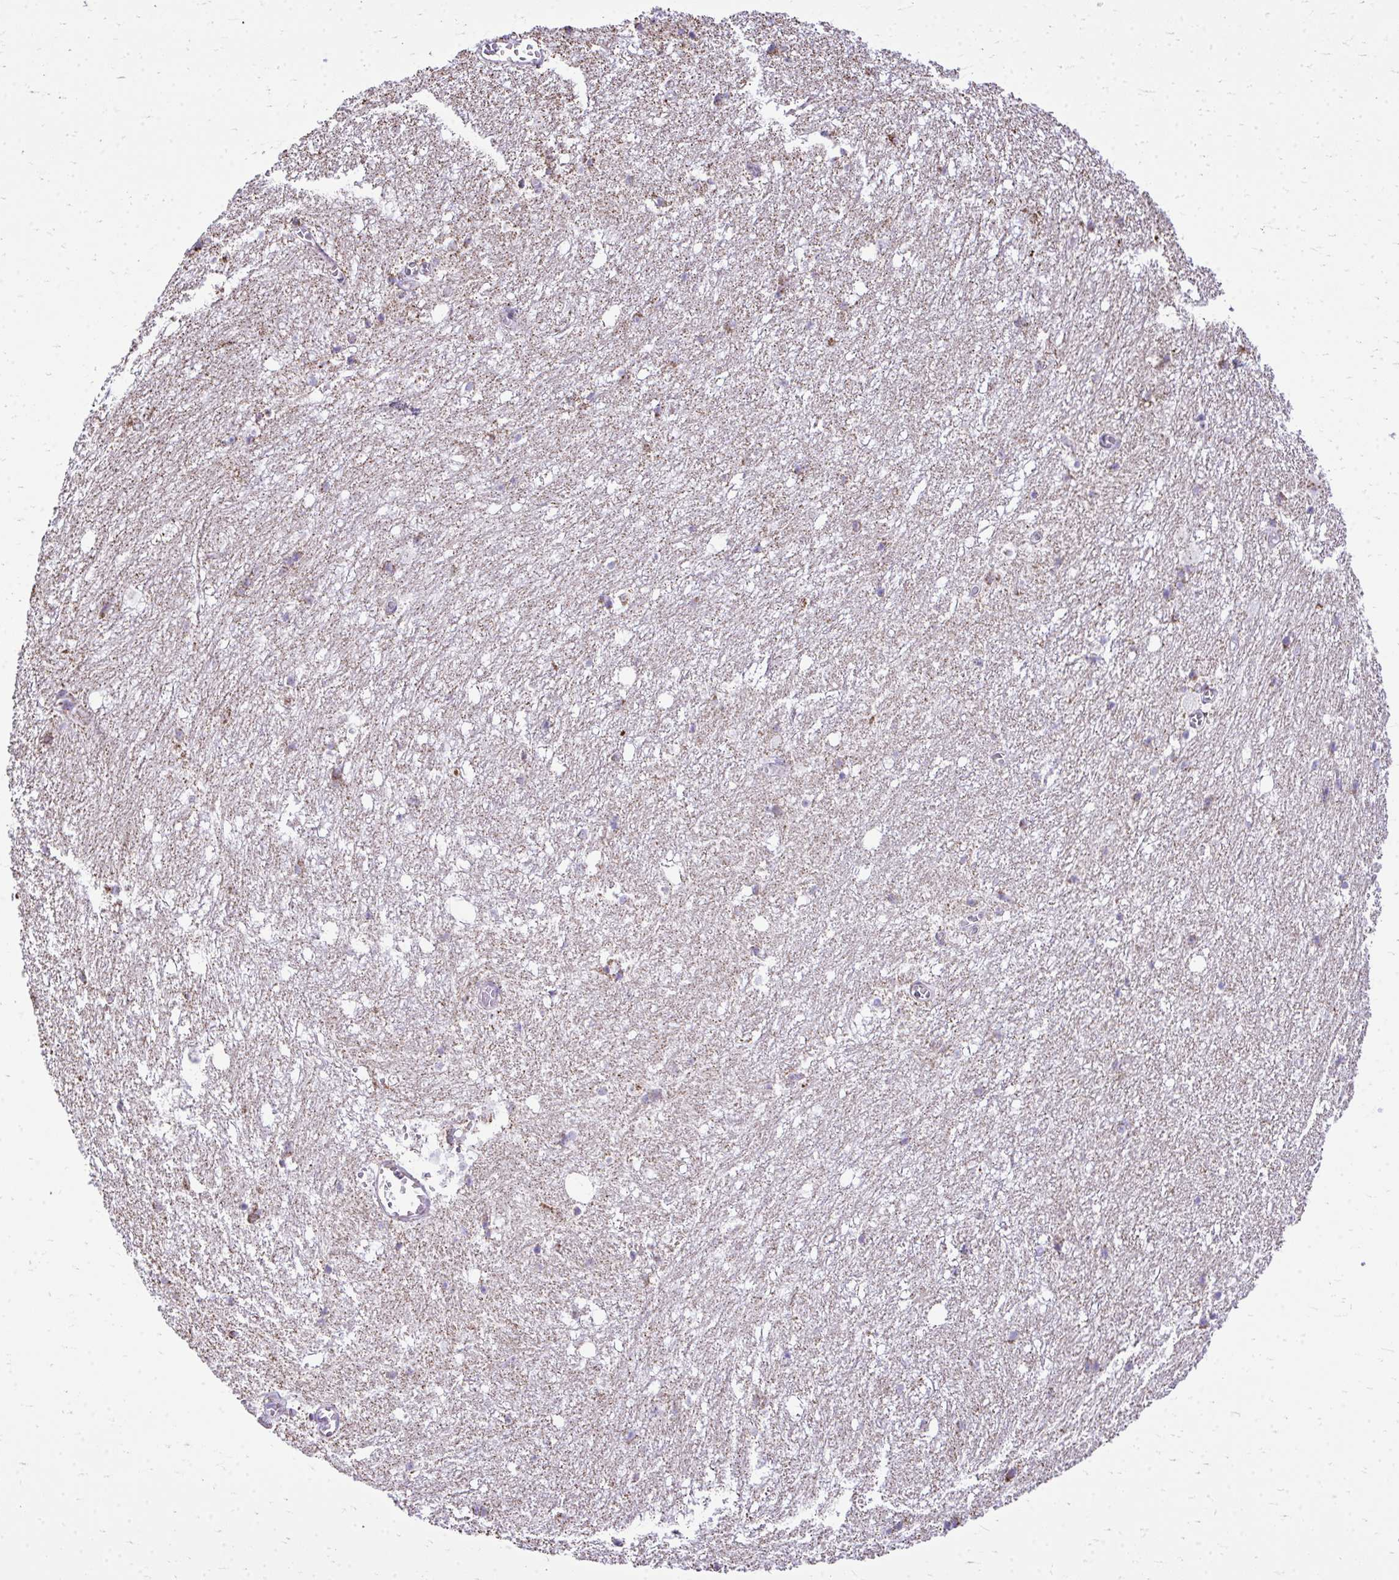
{"staining": {"intensity": "weak", "quantity": "25%-75%", "location": "cytoplasmic/membranous"}, "tissue": "hippocampus", "cell_type": "Glial cells", "image_type": "normal", "snomed": [{"axis": "morphology", "description": "Normal tissue, NOS"}, {"axis": "topography", "description": "Hippocampus"}], "caption": "High-magnification brightfield microscopy of normal hippocampus stained with DAB (brown) and counterstained with hematoxylin (blue). glial cells exhibit weak cytoplasmic/membranous staining is seen in about25%-75% of cells. The staining was performed using DAB (3,3'-diaminobenzidine), with brown indicating positive protein expression. Nuclei are stained blue with hematoxylin.", "gene": "MPZL2", "patient": {"sex": "female", "age": 52}}